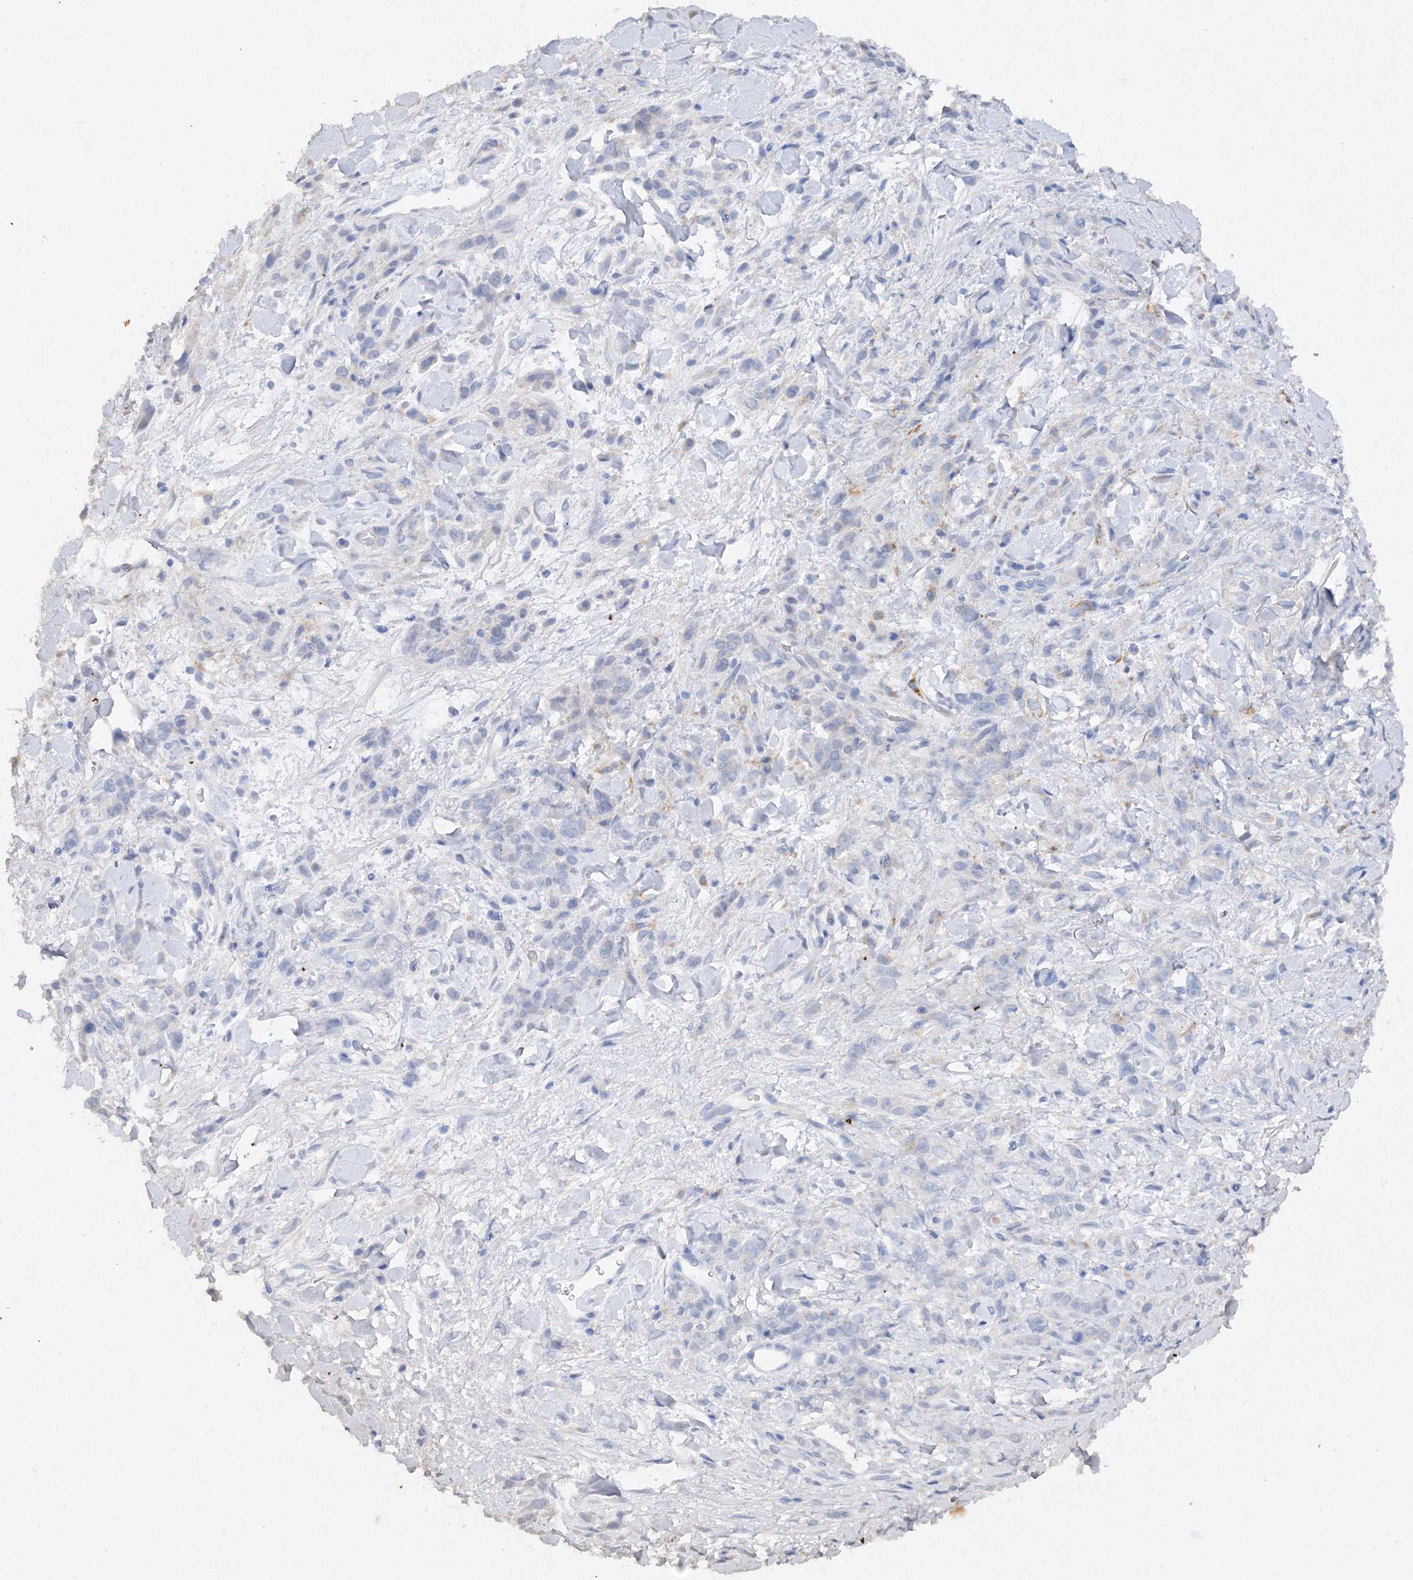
{"staining": {"intensity": "negative", "quantity": "none", "location": "none"}, "tissue": "stomach cancer", "cell_type": "Tumor cells", "image_type": "cancer", "snomed": [{"axis": "morphology", "description": "Normal tissue, NOS"}, {"axis": "morphology", "description": "Adenocarcinoma, NOS"}, {"axis": "topography", "description": "Stomach"}], "caption": "A high-resolution micrograph shows IHC staining of stomach adenocarcinoma, which displays no significant expression in tumor cells.", "gene": "SLC36A1", "patient": {"sex": "male", "age": 82}}